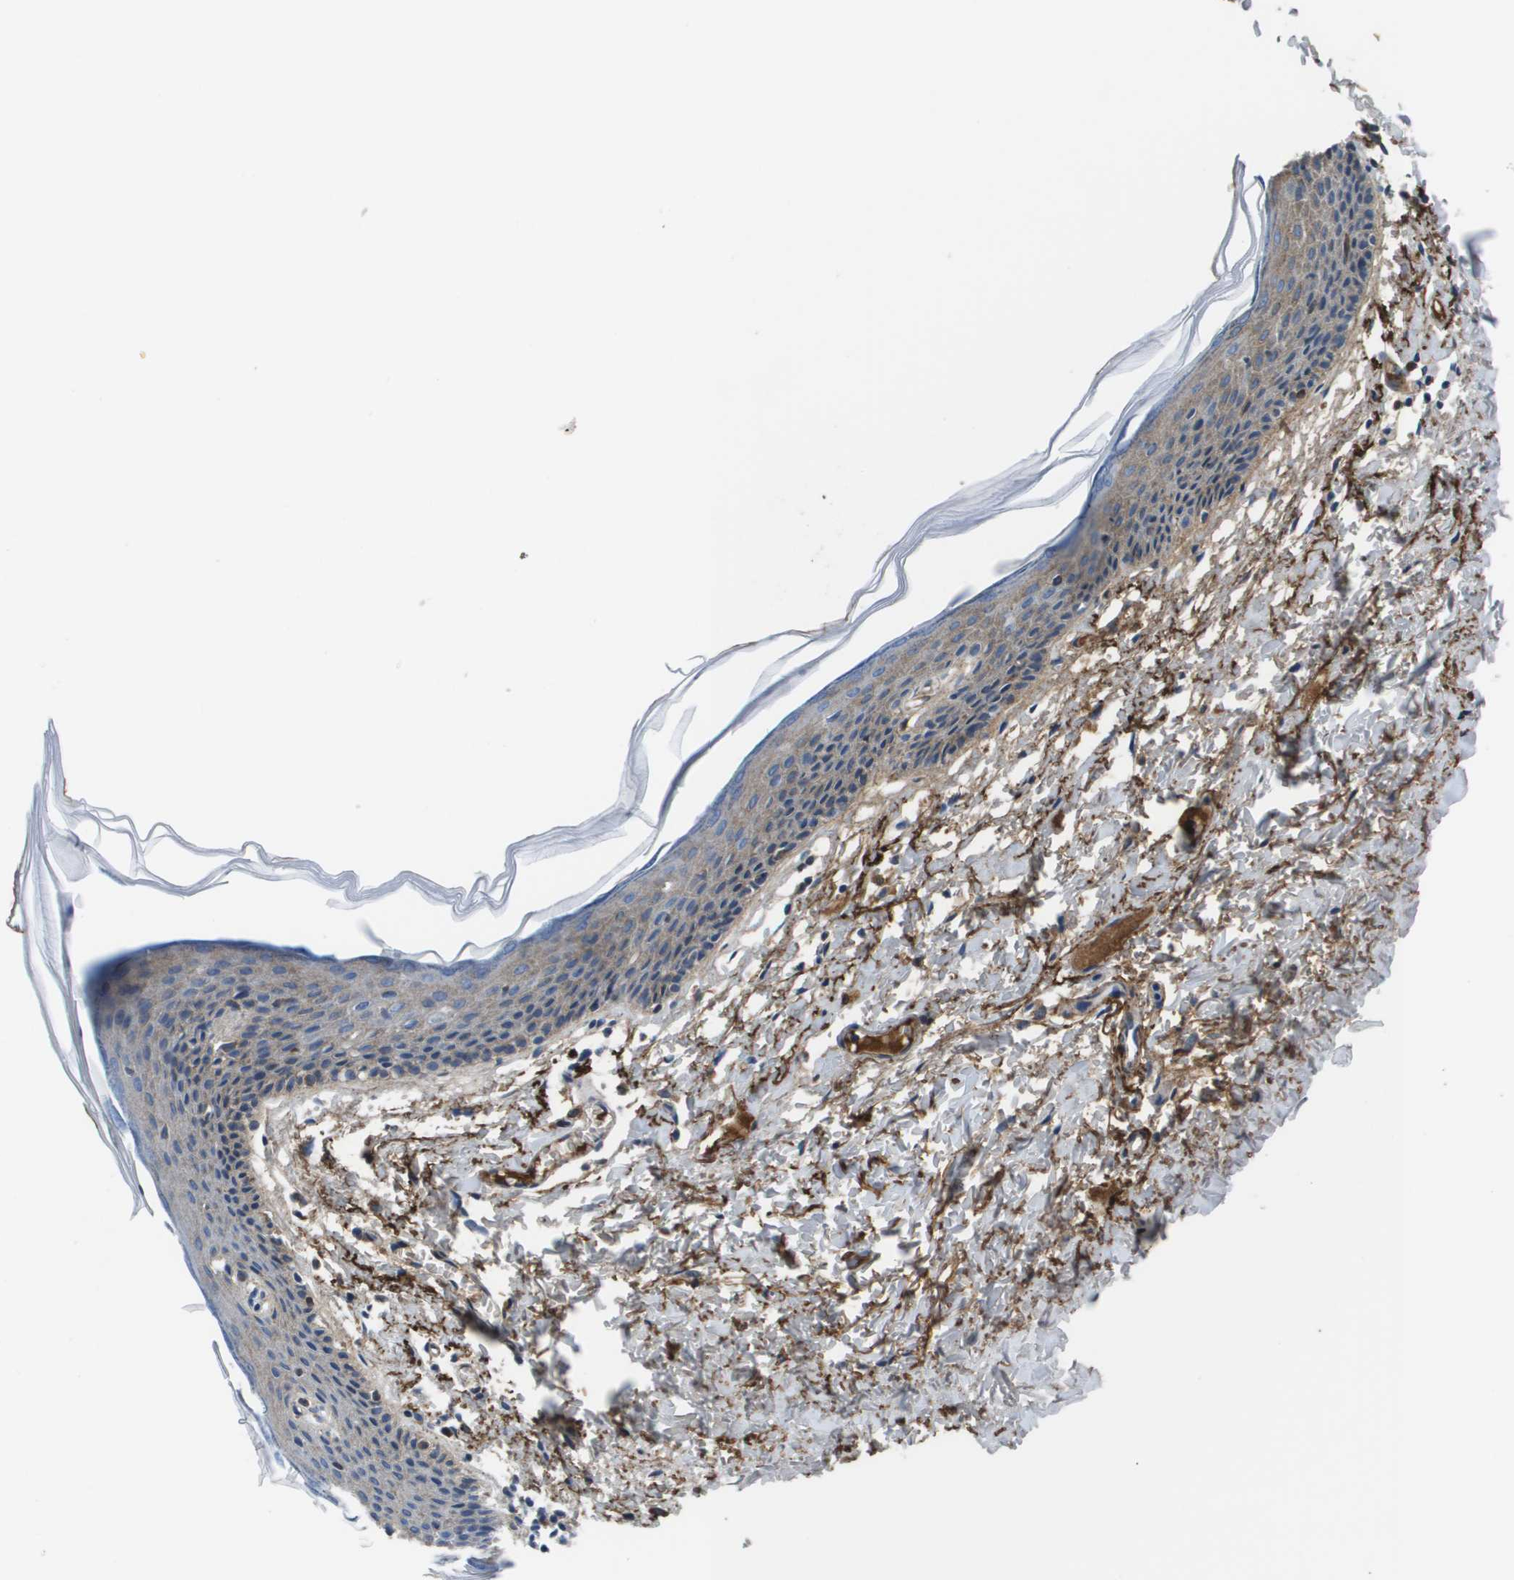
{"staining": {"intensity": "moderate", "quantity": "<25%", "location": "cytoplasmic/membranous"}, "tissue": "skin", "cell_type": "Epidermal cells", "image_type": "normal", "snomed": [{"axis": "morphology", "description": "Normal tissue, NOS"}, {"axis": "topography", "description": "Vulva"}], "caption": "The histopathology image reveals a brown stain indicating the presence of a protein in the cytoplasmic/membranous of epidermal cells in skin.", "gene": "VTN", "patient": {"sex": "female", "age": 54}}